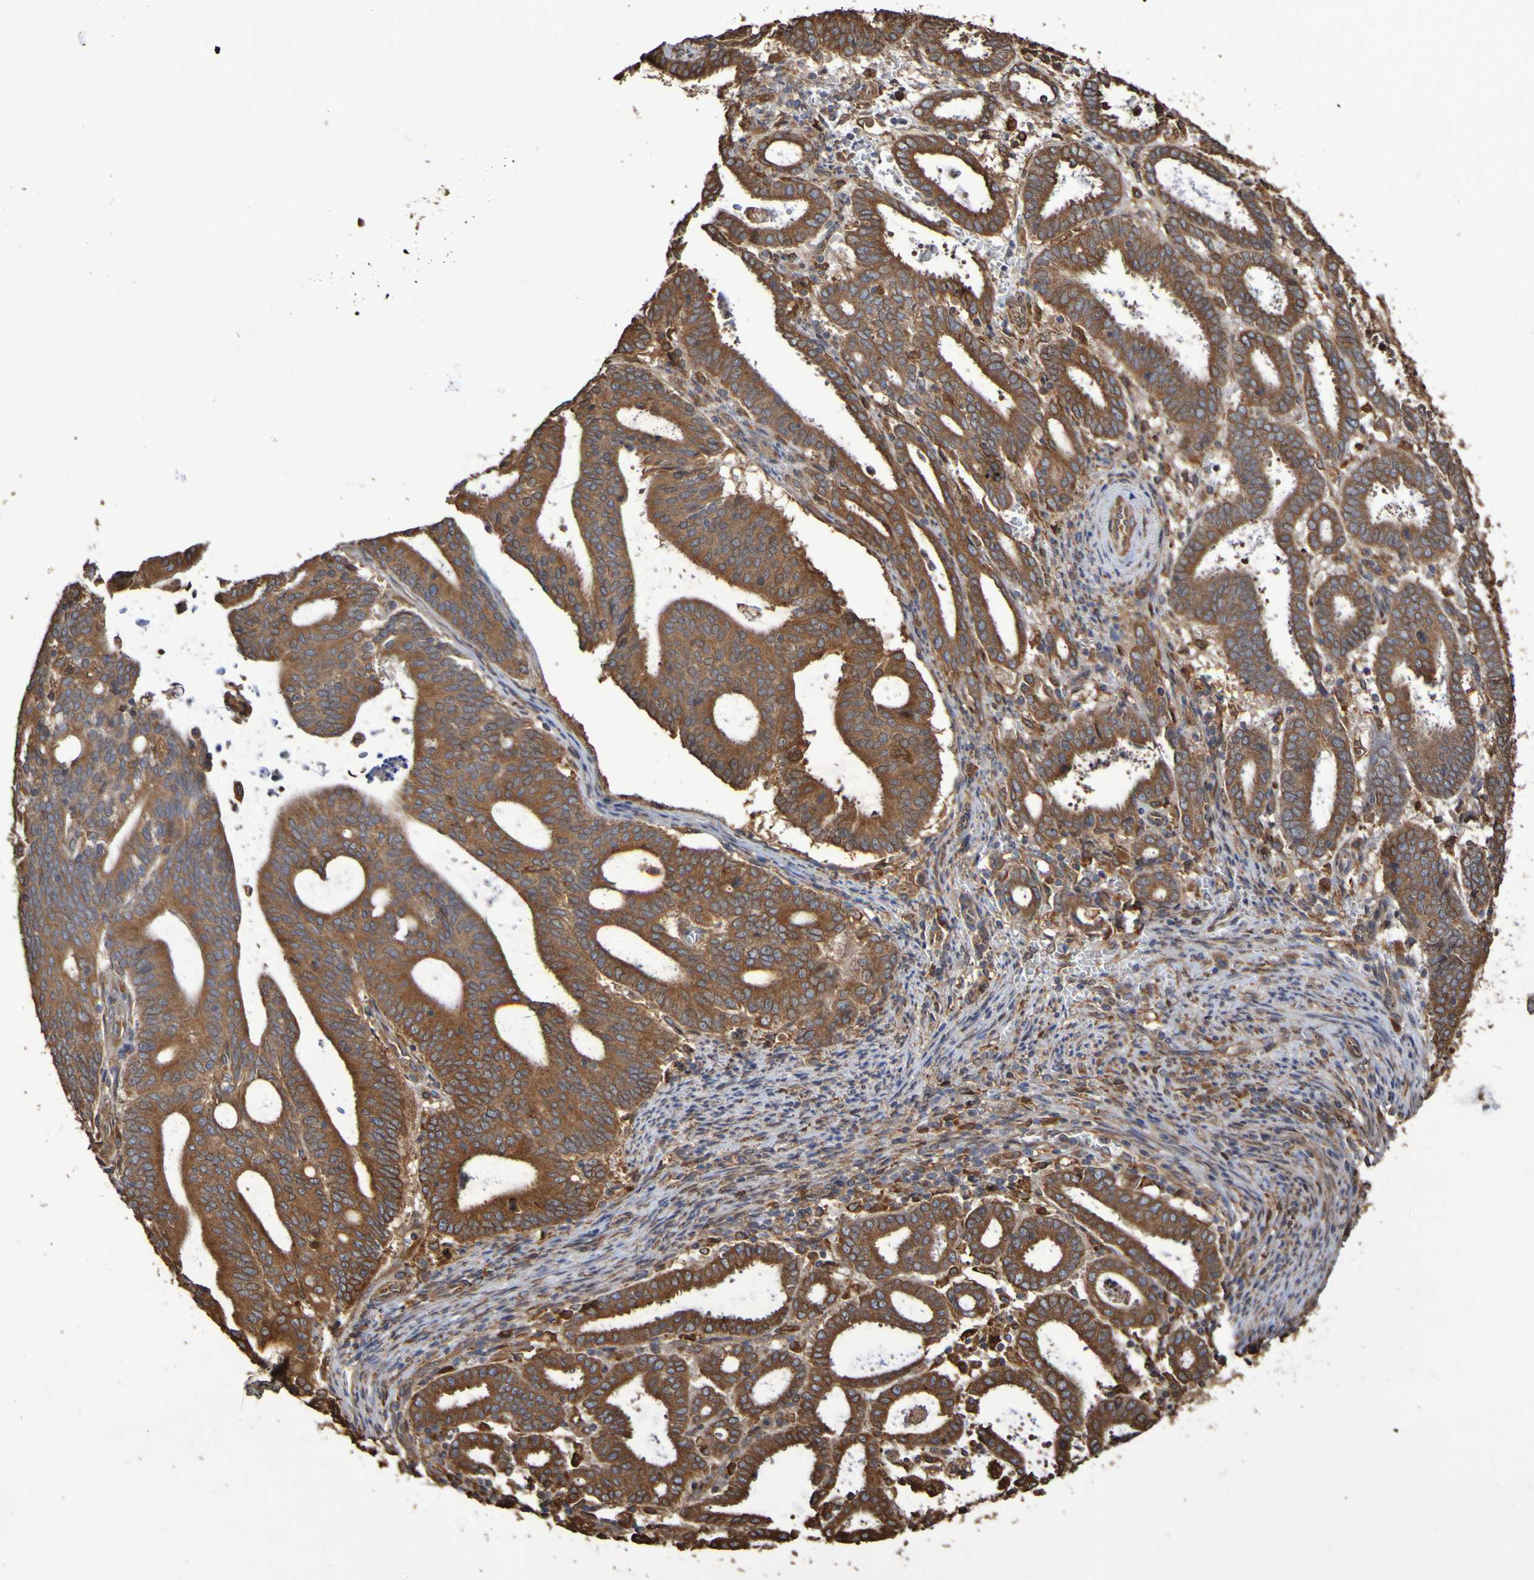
{"staining": {"intensity": "strong", "quantity": ">75%", "location": "cytoplasmic/membranous"}, "tissue": "endometrial cancer", "cell_type": "Tumor cells", "image_type": "cancer", "snomed": [{"axis": "morphology", "description": "Adenocarcinoma, NOS"}, {"axis": "topography", "description": "Uterus"}], "caption": "Immunohistochemistry (IHC) image of adenocarcinoma (endometrial) stained for a protein (brown), which demonstrates high levels of strong cytoplasmic/membranous positivity in about >75% of tumor cells.", "gene": "RAB11A", "patient": {"sex": "female", "age": 83}}